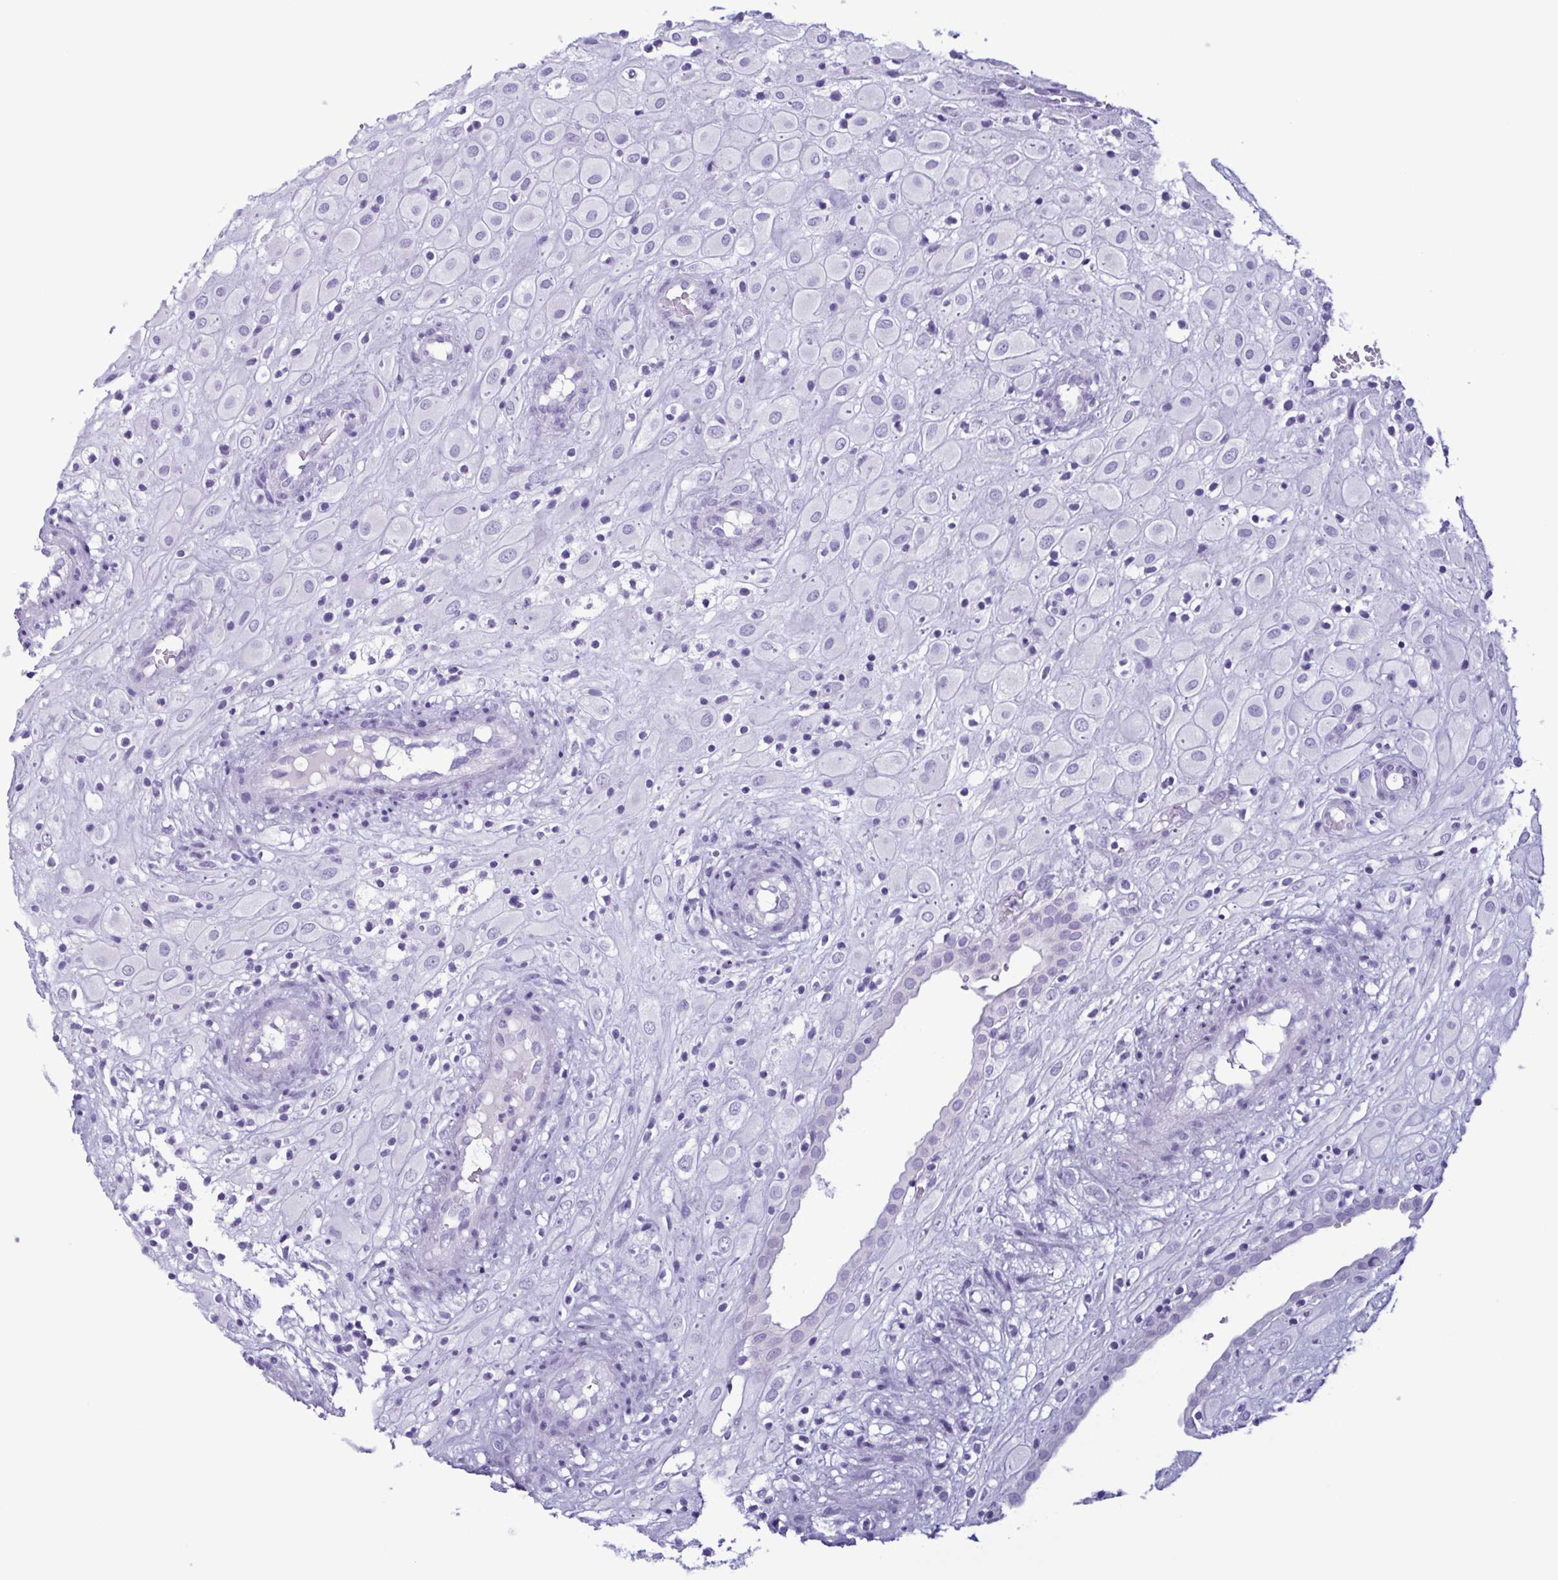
{"staining": {"intensity": "negative", "quantity": "none", "location": "none"}, "tissue": "placenta", "cell_type": "Decidual cells", "image_type": "normal", "snomed": [{"axis": "morphology", "description": "Normal tissue, NOS"}, {"axis": "topography", "description": "Placenta"}], "caption": "Immunohistochemical staining of normal human placenta demonstrates no significant staining in decidual cells. (Stains: DAB IHC with hematoxylin counter stain, Microscopy: brightfield microscopy at high magnification).", "gene": "LTF", "patient": {"sex": "female", "age": 24}}